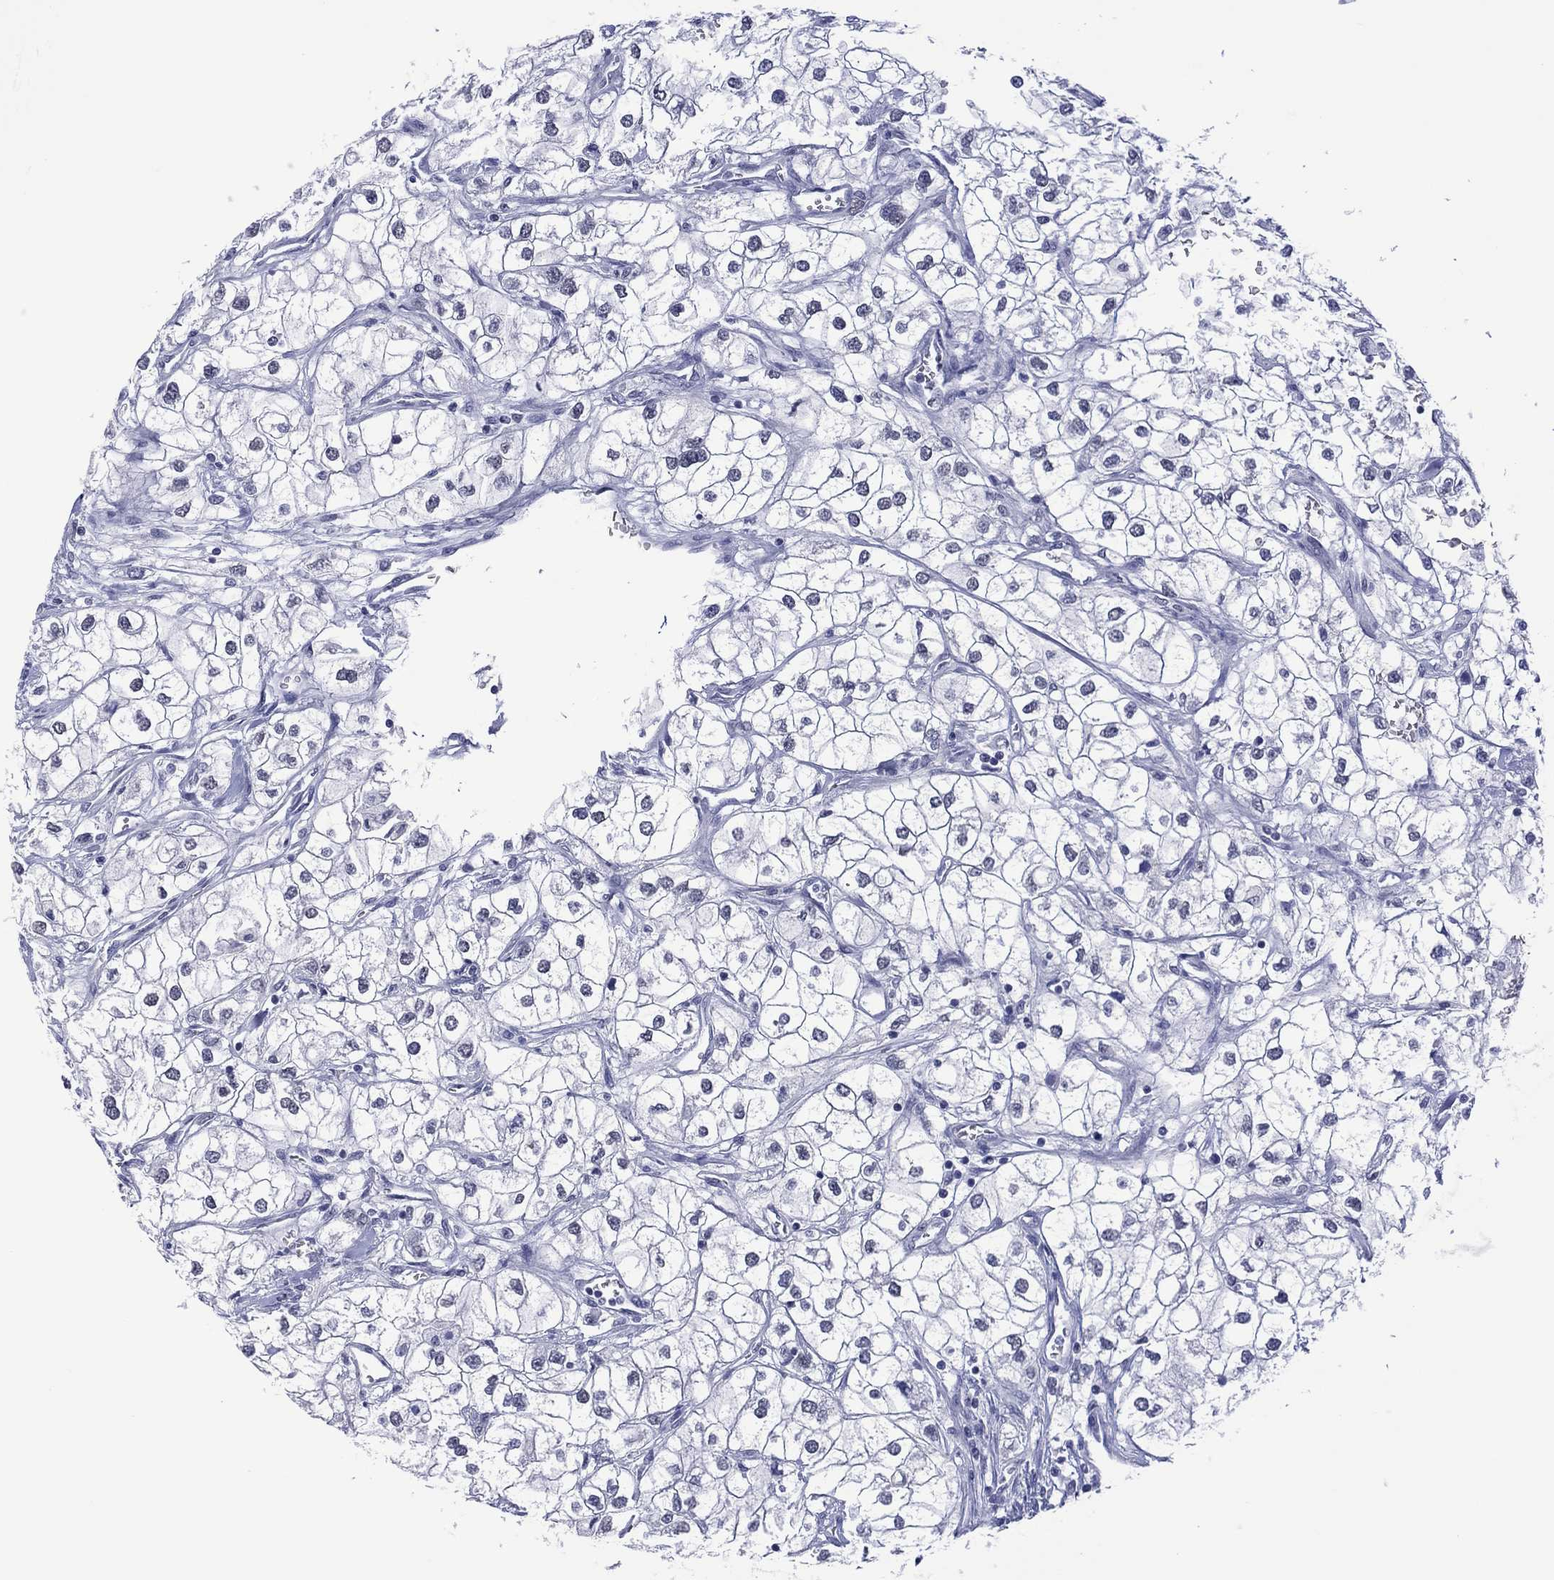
{"staining": {"intensity": "negative", "quantity": "none", "location": "none"}, "tissue": "renal cancer", "cell_type": "Tumor cells", "image_type": "cancer", "snomed": [{"axis": "morphology", "description": "Adenocarcinoma, NOS"}, {"axis": "topography", "description": "Kidney"}], "caption": "The immunohistochemistry (IHC) histopathology image has no significant expression in tumor cells of adenocarcinoma (renal) tissue.", "gene": "UTF1", "patient": {"sex": "male", "age": 59}}